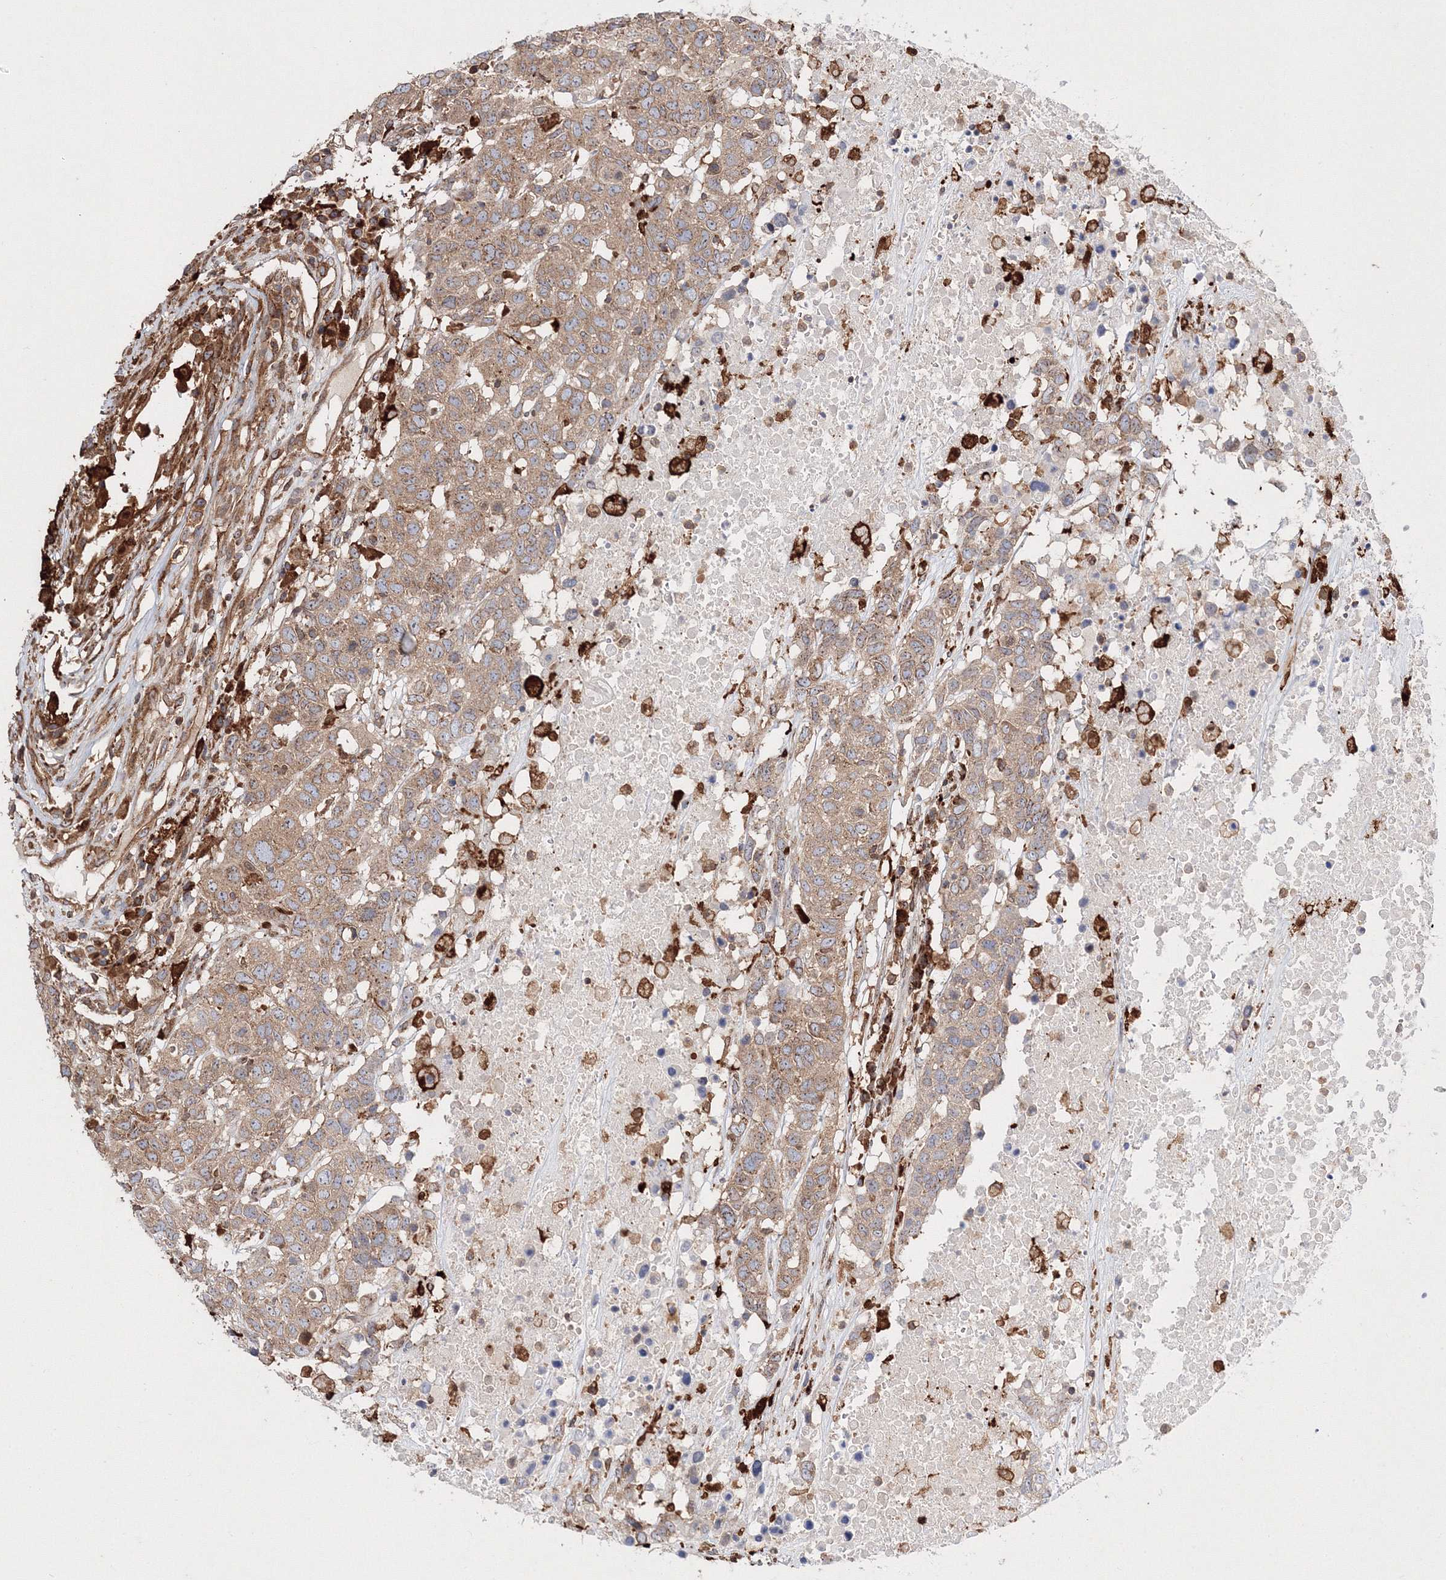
{"staining": {"intensity": "weak", "quantity": ">75%", "location": "cytoplasmic/membranous"}, "tissue": "head and neck cancer", "cell_type": "Tumor cells", "image_type": "cancer", "snomed": [{"axis": "morphology", "description": "Squamous cell carcinoma, NOS"}, {"axis": "topography", "description": "Head-Neck"}], "caption": "A brown stain shows weak cytoplasmic/membranous staining of a protein in head and neck cancer tumor cells. (DAB (3,3'-diaminobenzidine) IHC, brown staining for protein, blue staining for nuclei).", "gene": "ARCN1", "patient": {"sex": "male", "age": 66}}